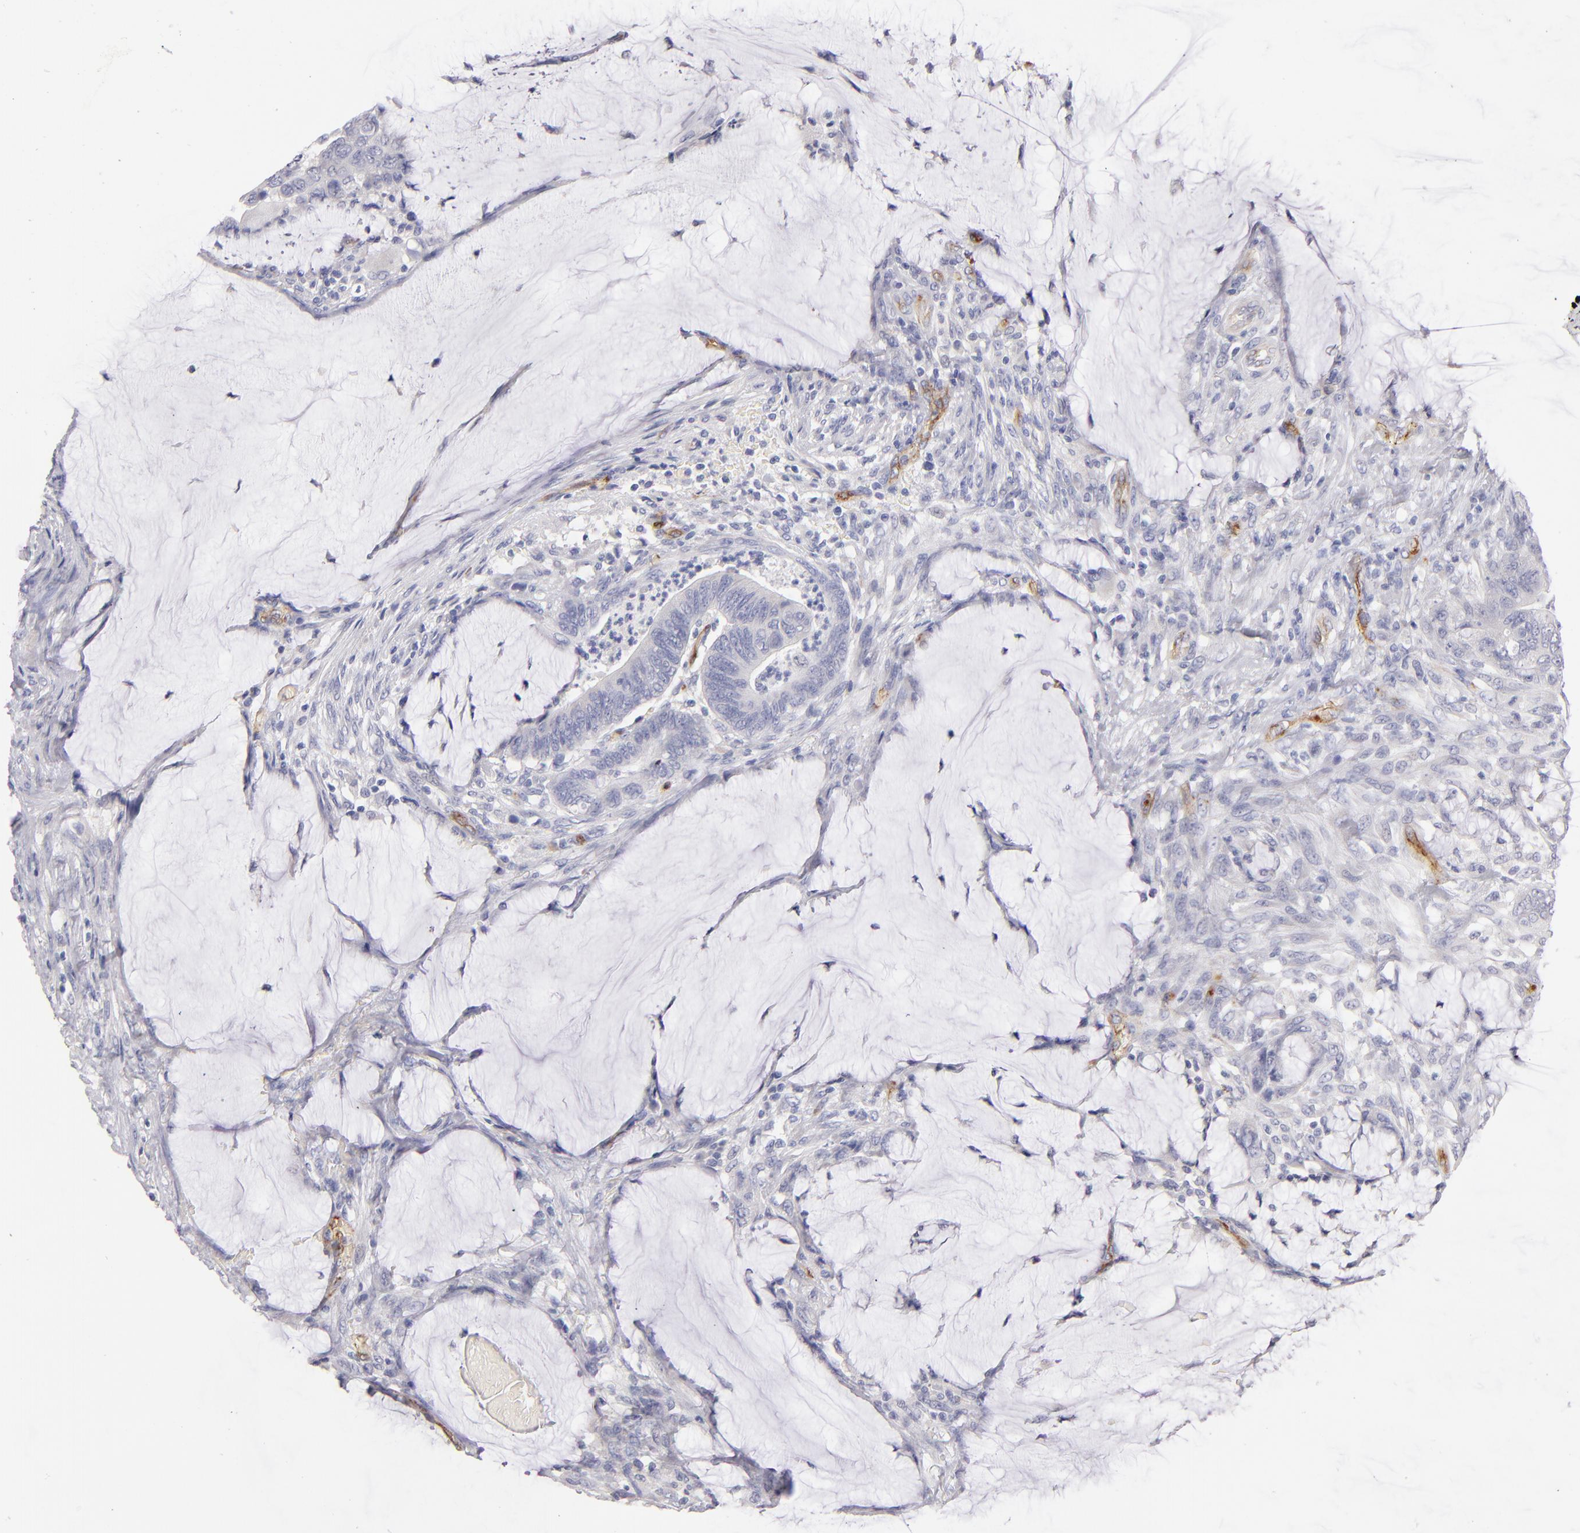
{"staining": {"intensity": "negative", "quantity": "none", "location": "none"}, "tissue": "colorectal cancer", "cell_type": "Tumor cells", "image_type": "cancer", "snomed": [{"axis": "morphology", "description": "Normal tissue, NOS"}, {"axis": "morphology", "description": "Adenocarcinoma, NOS"}, {"axis": "topography", "description": "Rectum"}], "caption": "Colorectal adenocarcinoma was stained to show a protein in brown. There is no significant expression in tumor cells. (Stains: DAB IHC with hematoxylin counter stain, Microscopy: brightfield microscopy at high magnification).", "gene": "PLVAP", "patient": {"sex": "male", "age": 92}}